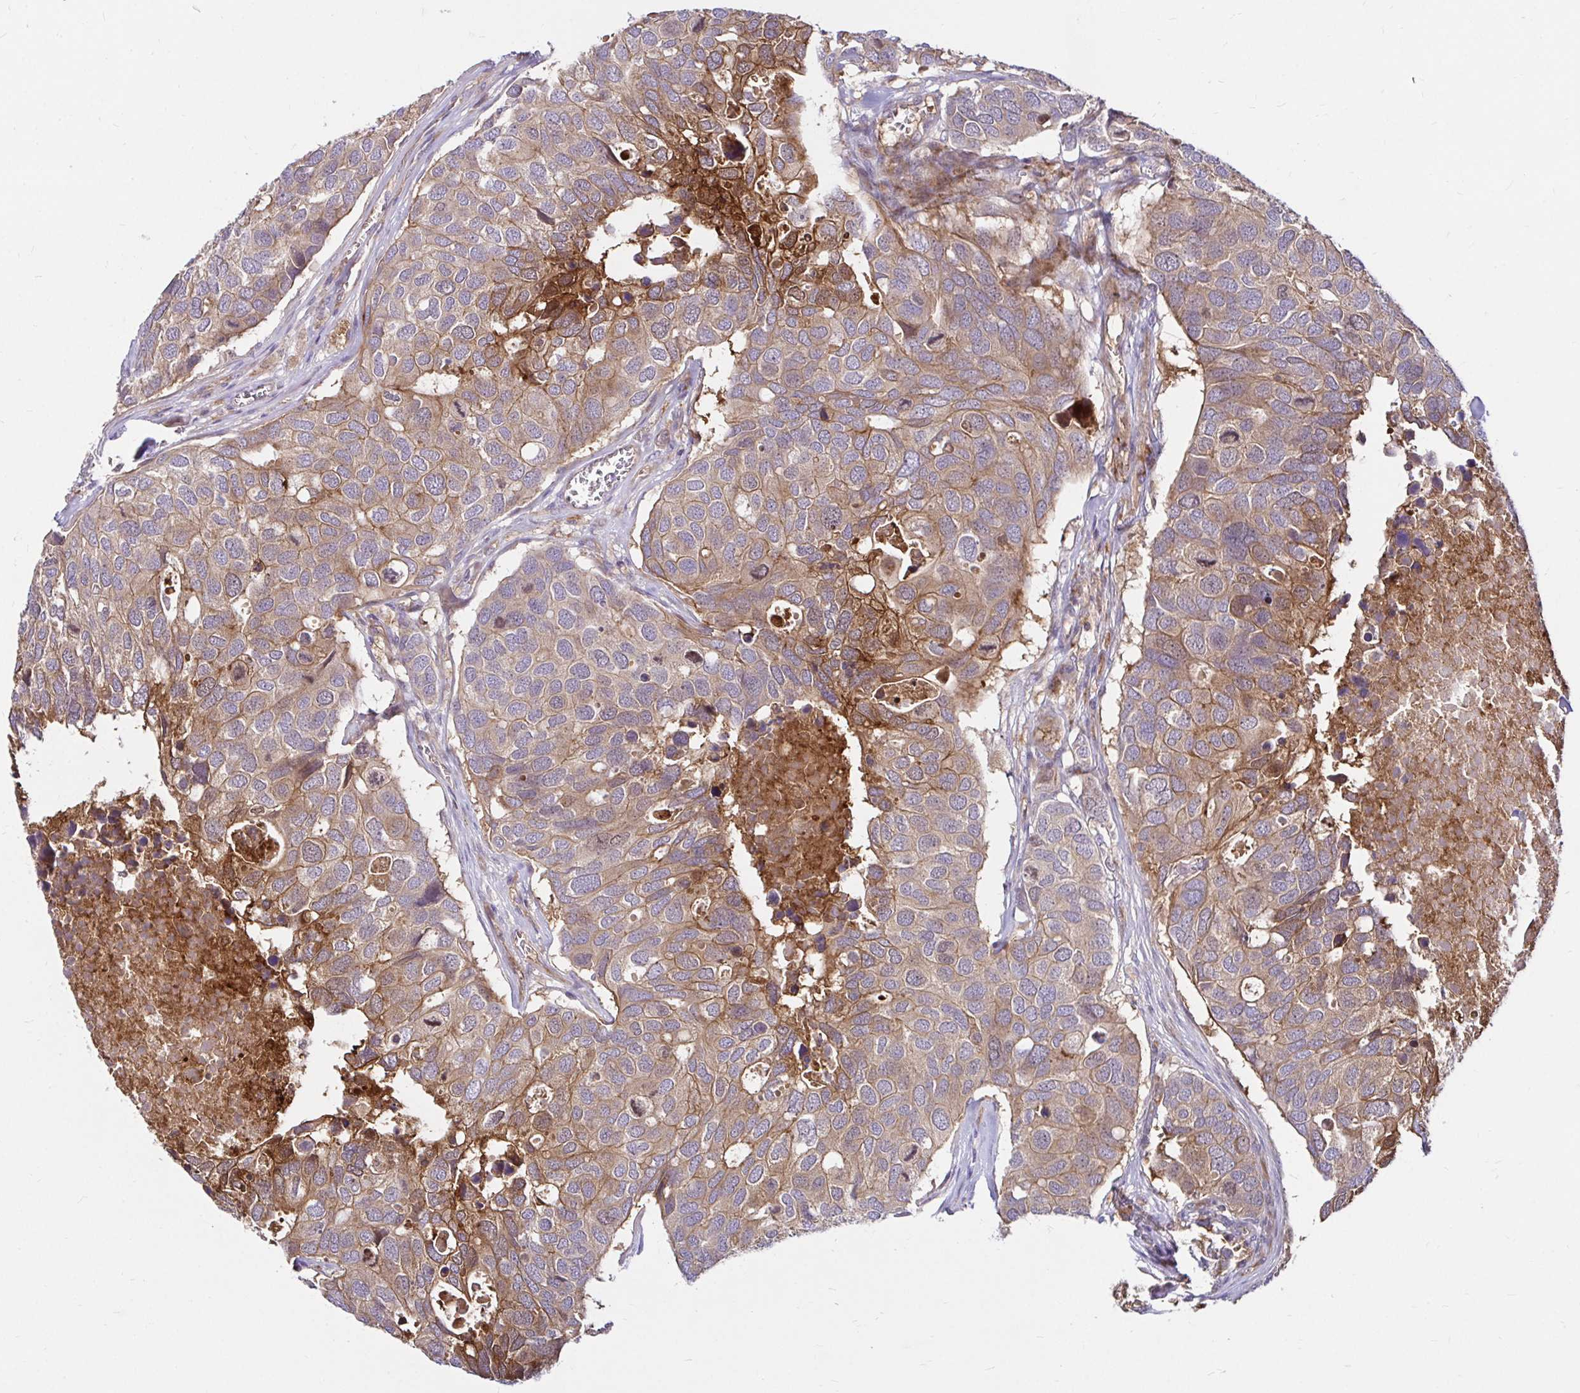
{"staining": {"intensity": "weak", "quantity": "25%-75%", "location": "cytoplasmic/membranous"}, "tissue": "breast cancer", "cell_type": "Tumor cells", "image_type": "cancer", "snomed": [{"axis": "morphology", "description": "Duct carcinoma"}, {"axis": "topography", "description": "Breast"}], "caption": "About 25%-75% of tumor cells in breast intraductal carcinoma reveal weak cytoplasmic/membranous protein staining as visualized by brown immunohistochemical staining.", "gene": "ITGA2", "patient": {"sex": "female", "age": 83}}